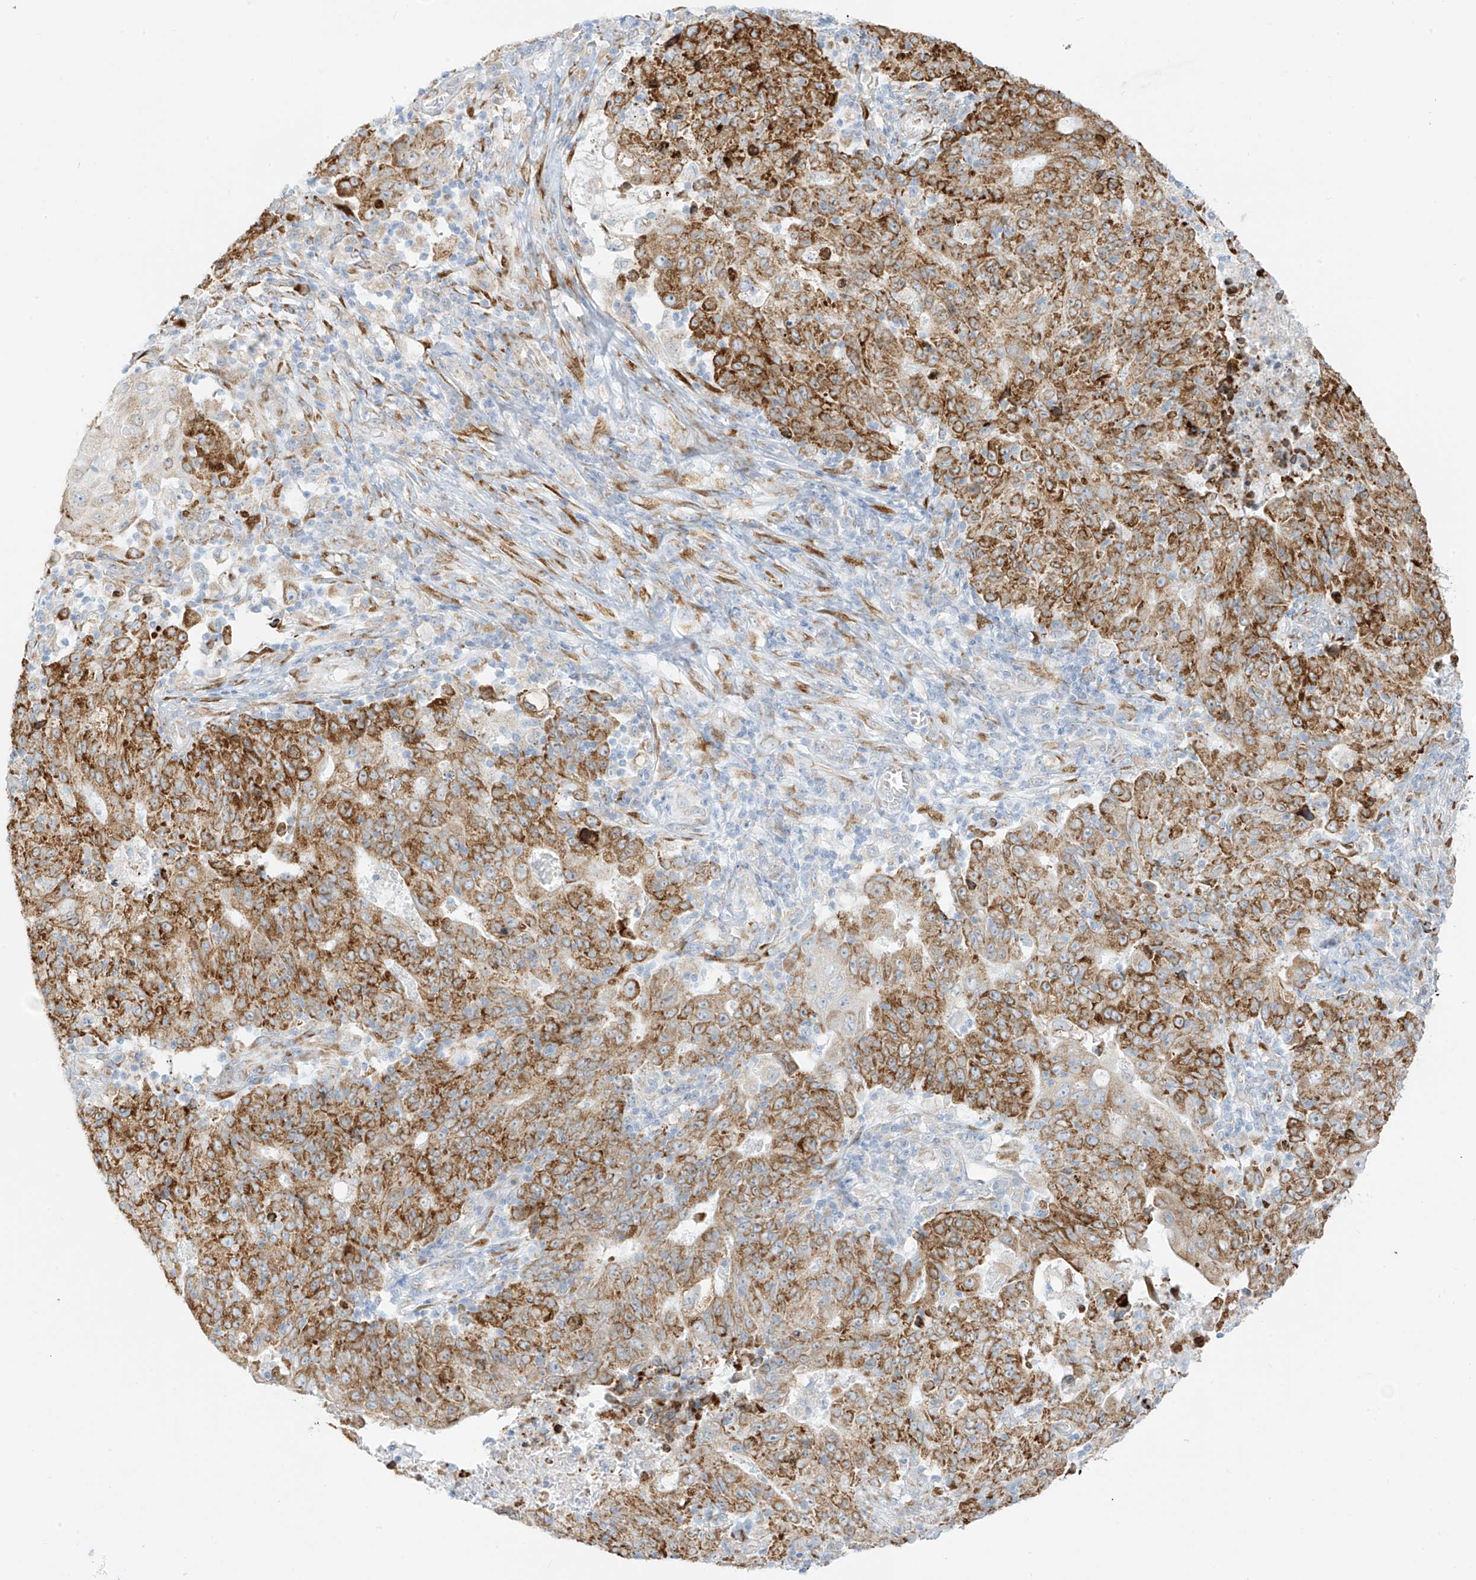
{"staining": {"intensity": "moderate", "quantity": ">75%", "location": "cytoplasmic/membranous"}, "tissue": "ovarian cancer", "cell_type": "Tumor cells", "image_type": "cancer", "snomed": [{"axis": "morphology", "description": "Carcinoma, endometroid"}, {"axis": "topography", "description": "Ovary"}], "caption": "Ovarian cancer tissue displays moderate cytoplasmic/membranous staining in approximately >75% of tumor cells", "gene": "LRRC59", "patient": {"sex": "female", "age": 42}}